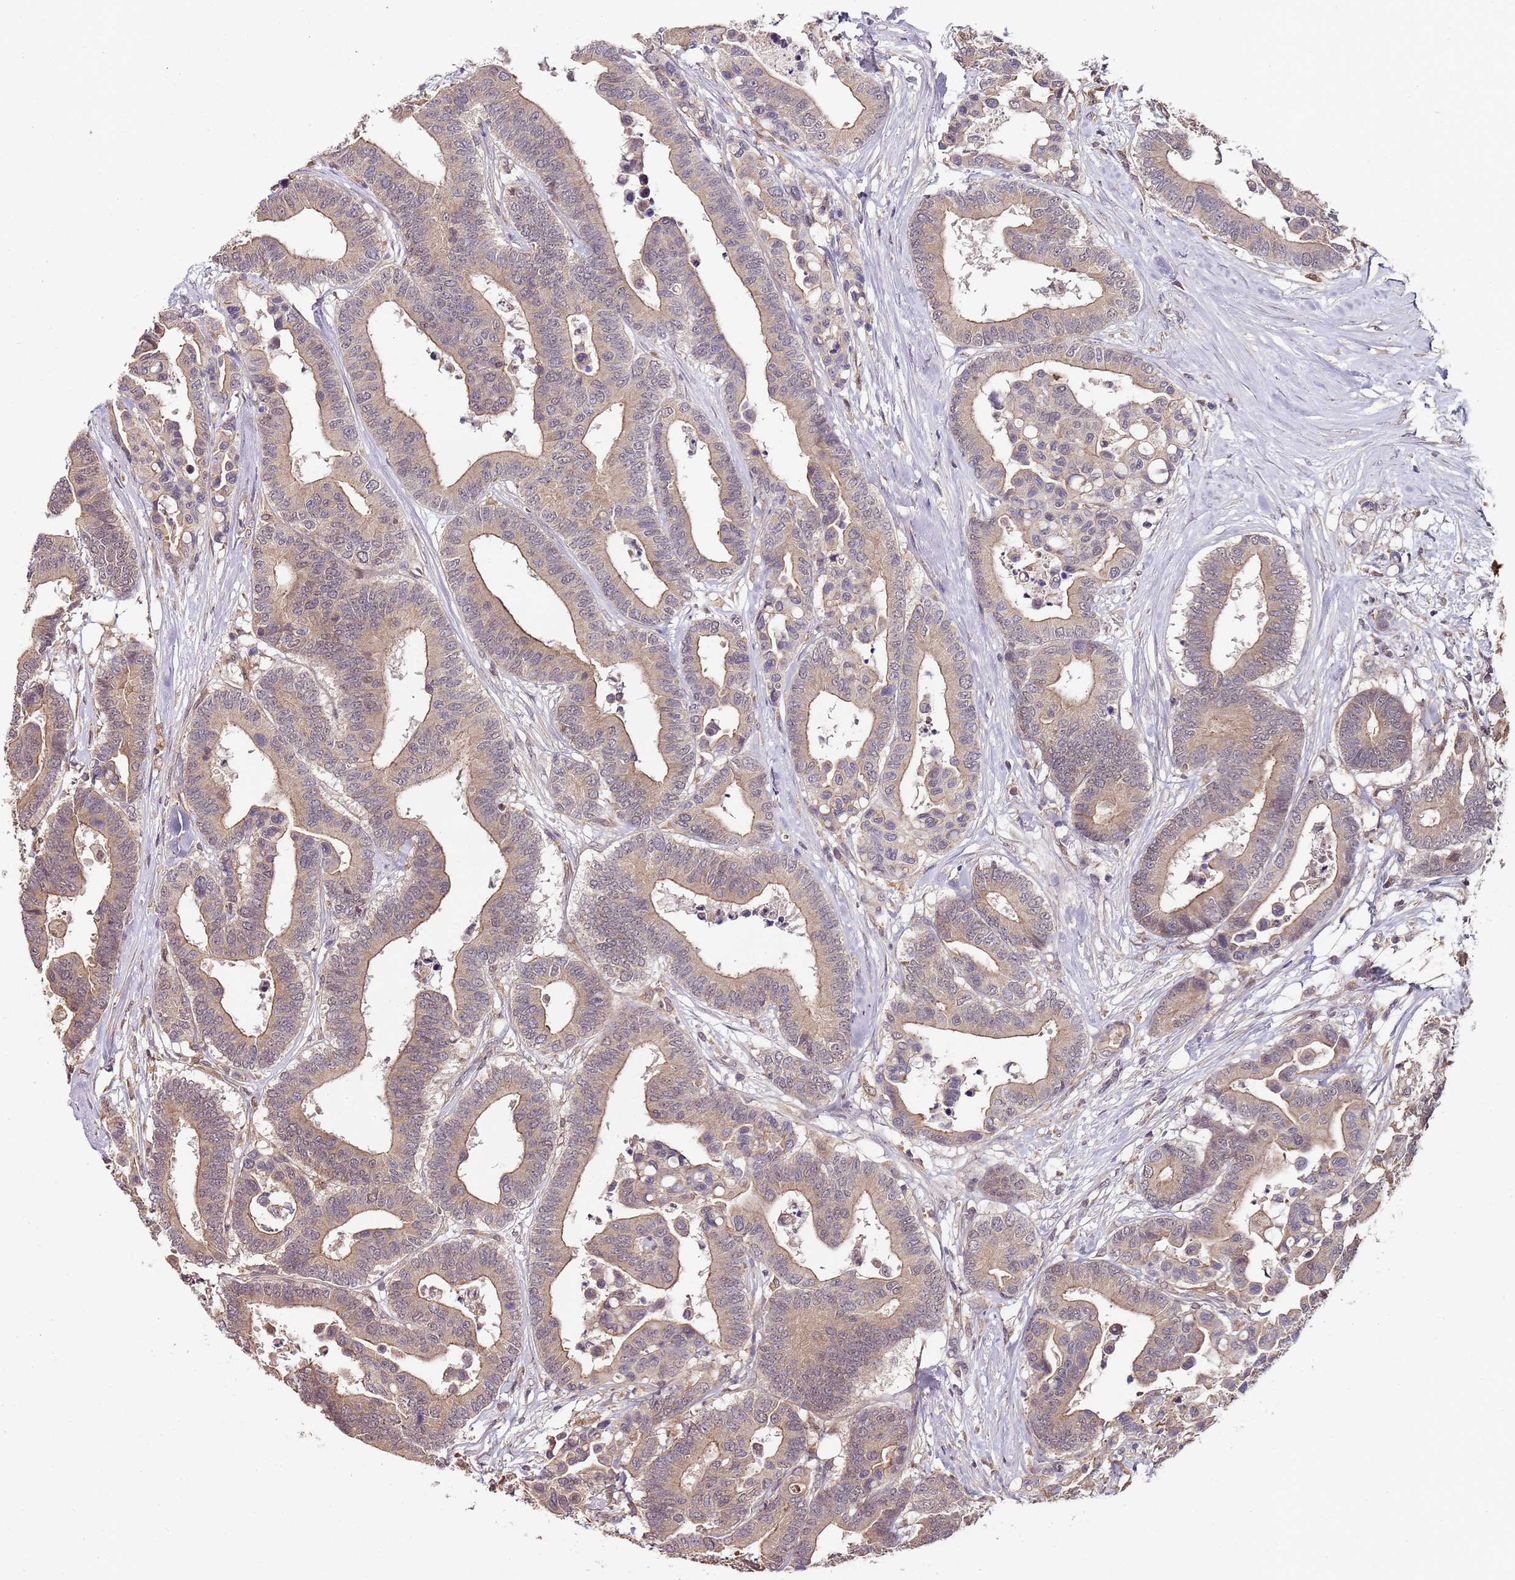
{"staining": {"intensity": "moderate", "quantity": ">75%", "location": "cytoplasmic/membranous"}, "tissue": "colorectal cancer", "cell_type": "Tumor cells", "image_type": "cancer", "snomed": [{"axis": "morphology", "description": "Adenocarcinoma, NOS"}, {"axis": "topography", "description": "Colon"}], "caption": "Tumor cells show moderate cytoplasmic/membranous staining in approximately >75% of cells in colorectal cancer.", "gene": "LIN37", "patient": {"sex": "male", "age": 82}}